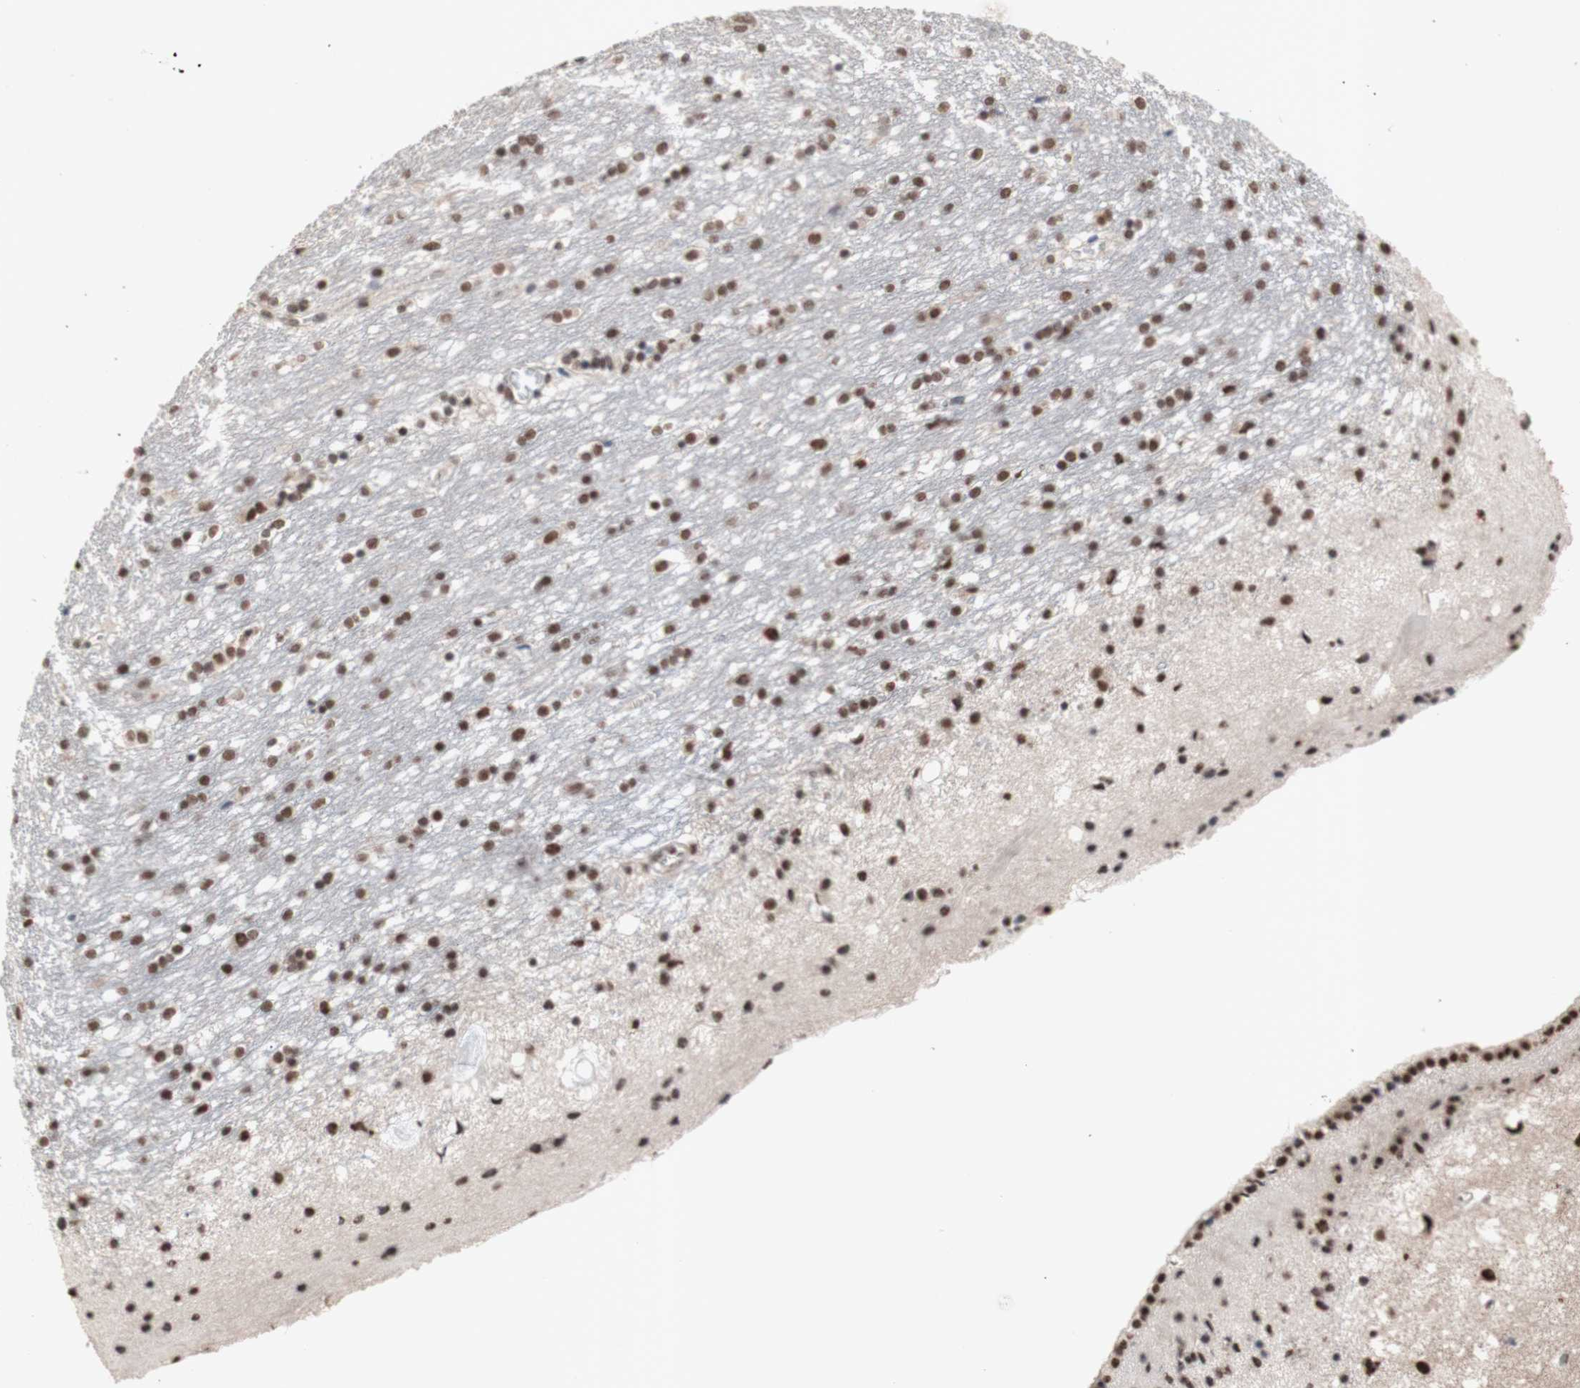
{"staining": {"intensity": "moderate", "quantity": "25%-75%", "location": "nuclear"}, "tissue": "caudate", "cell_type": "Glial cells", "image_type": "normal", "snomed": [{"axis": "morphology", "description": "Normal tissue, NOS"}, {"axis": "topography", "description": "Lateral ventricle wall"}], "caption": "Immunohistochemistry staining of normal caudate, which exhibits medium levels of moderate nuclear positivity in approximately 25%-75% of glial cells indicating moderate nuclear protein staining. The staining was performed using DAB (3,3'-diaminobenzidine) (brown) for protein detection and nuclei were counterstained in hematoxylin (blue).", "gene": "SFPQ", "patient": {"sex": "female", "age": 54}}